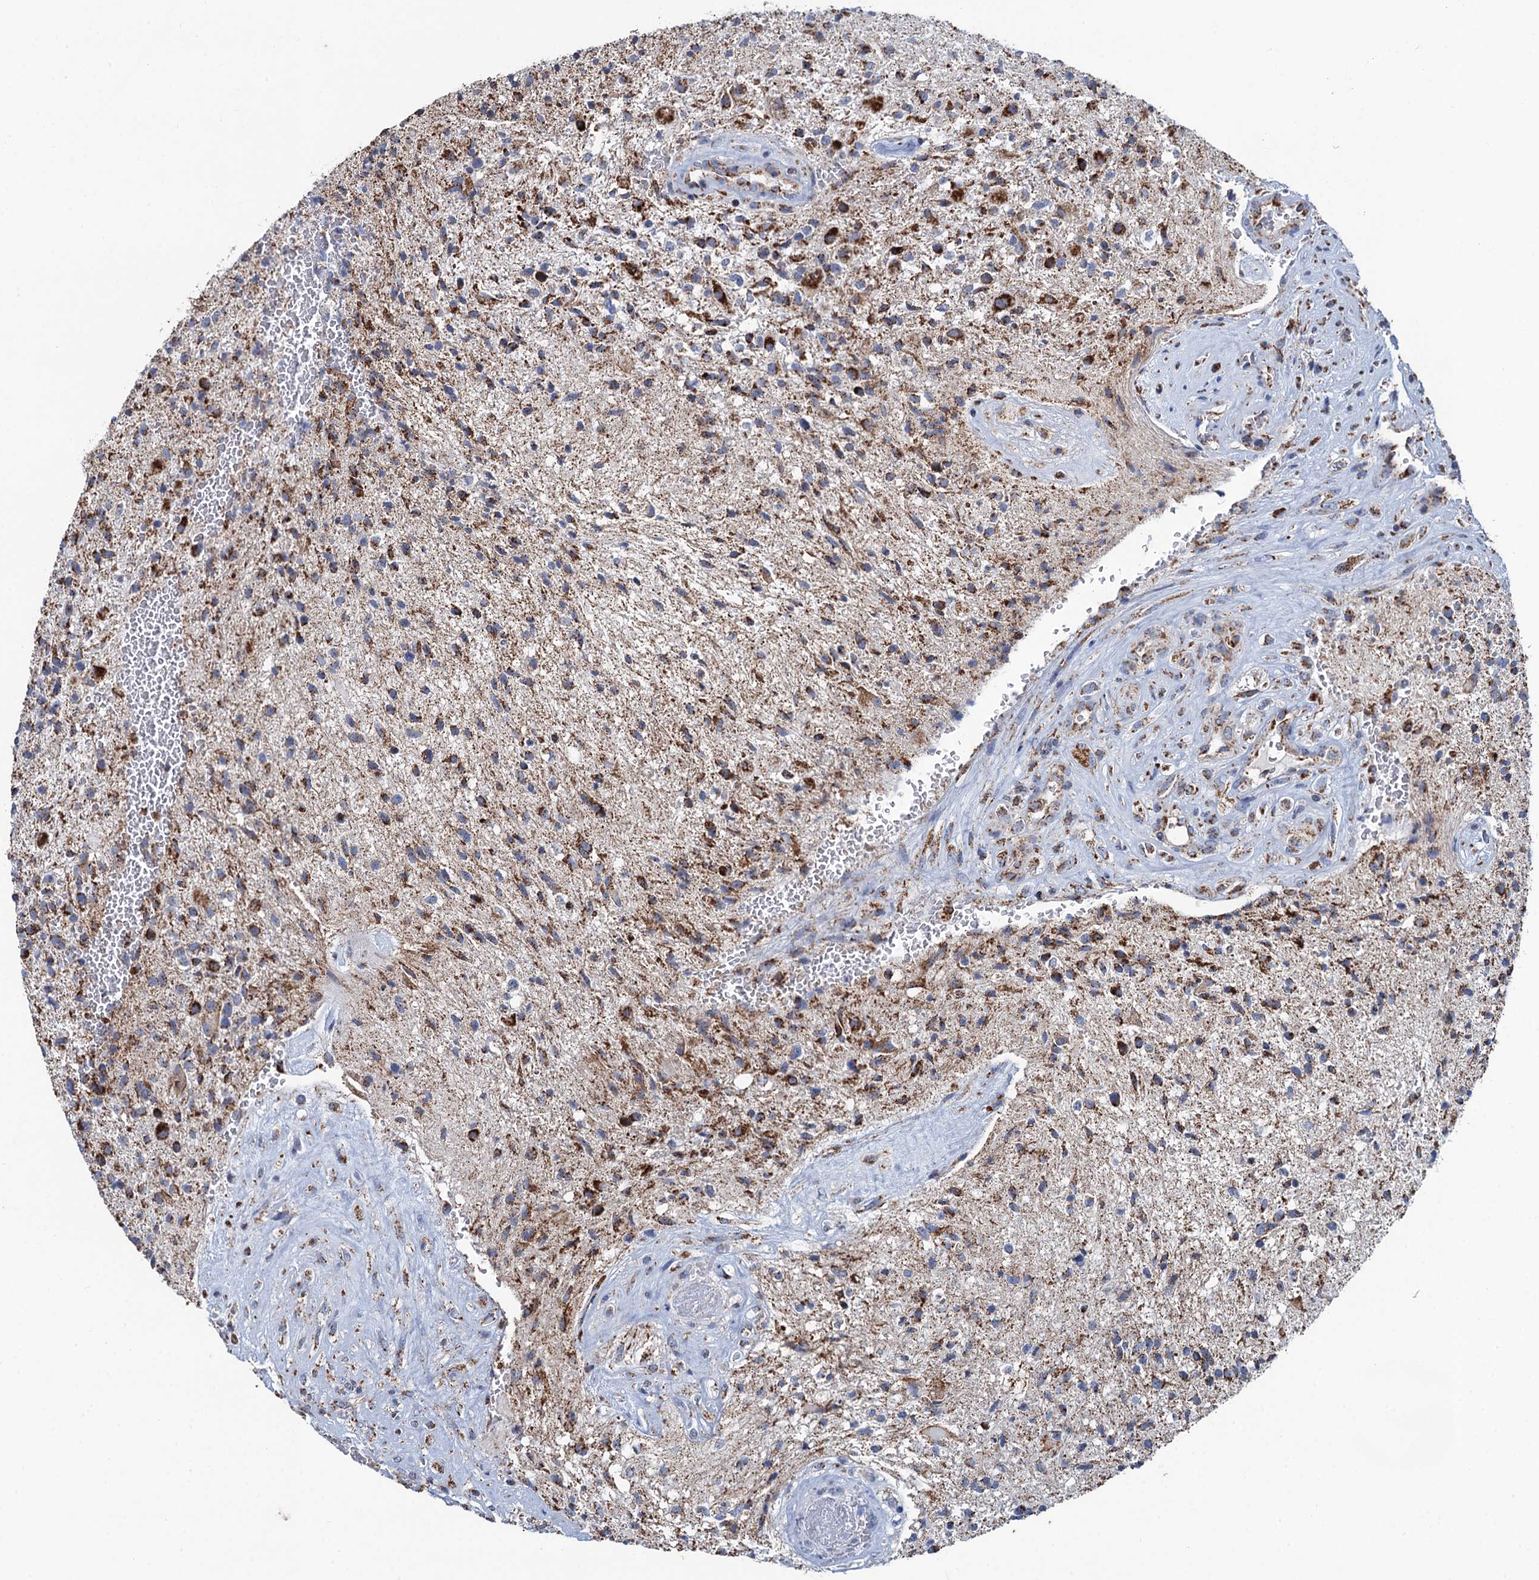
{"staining": {"intensity": "strong", "quantity": "25%-75%", "location": "cytoplasmic/membranous"}, "tissue": "glioma", "cell_type": "Tumor cells", "image_type": "cancer", "snomed": [{"axis": "morphology", "description": "Glioma, malignant, High grade"}, {"axis": "topography", "description": "Brain"}], "caption": "Protein analysis of malignant glioma (high-grade) tissue reveals strong cytoplasmic/membranous staining in about 25%-75% of tumor cells.", "gene": "IVD", "patient": {"sex": "male", "age": 56}}